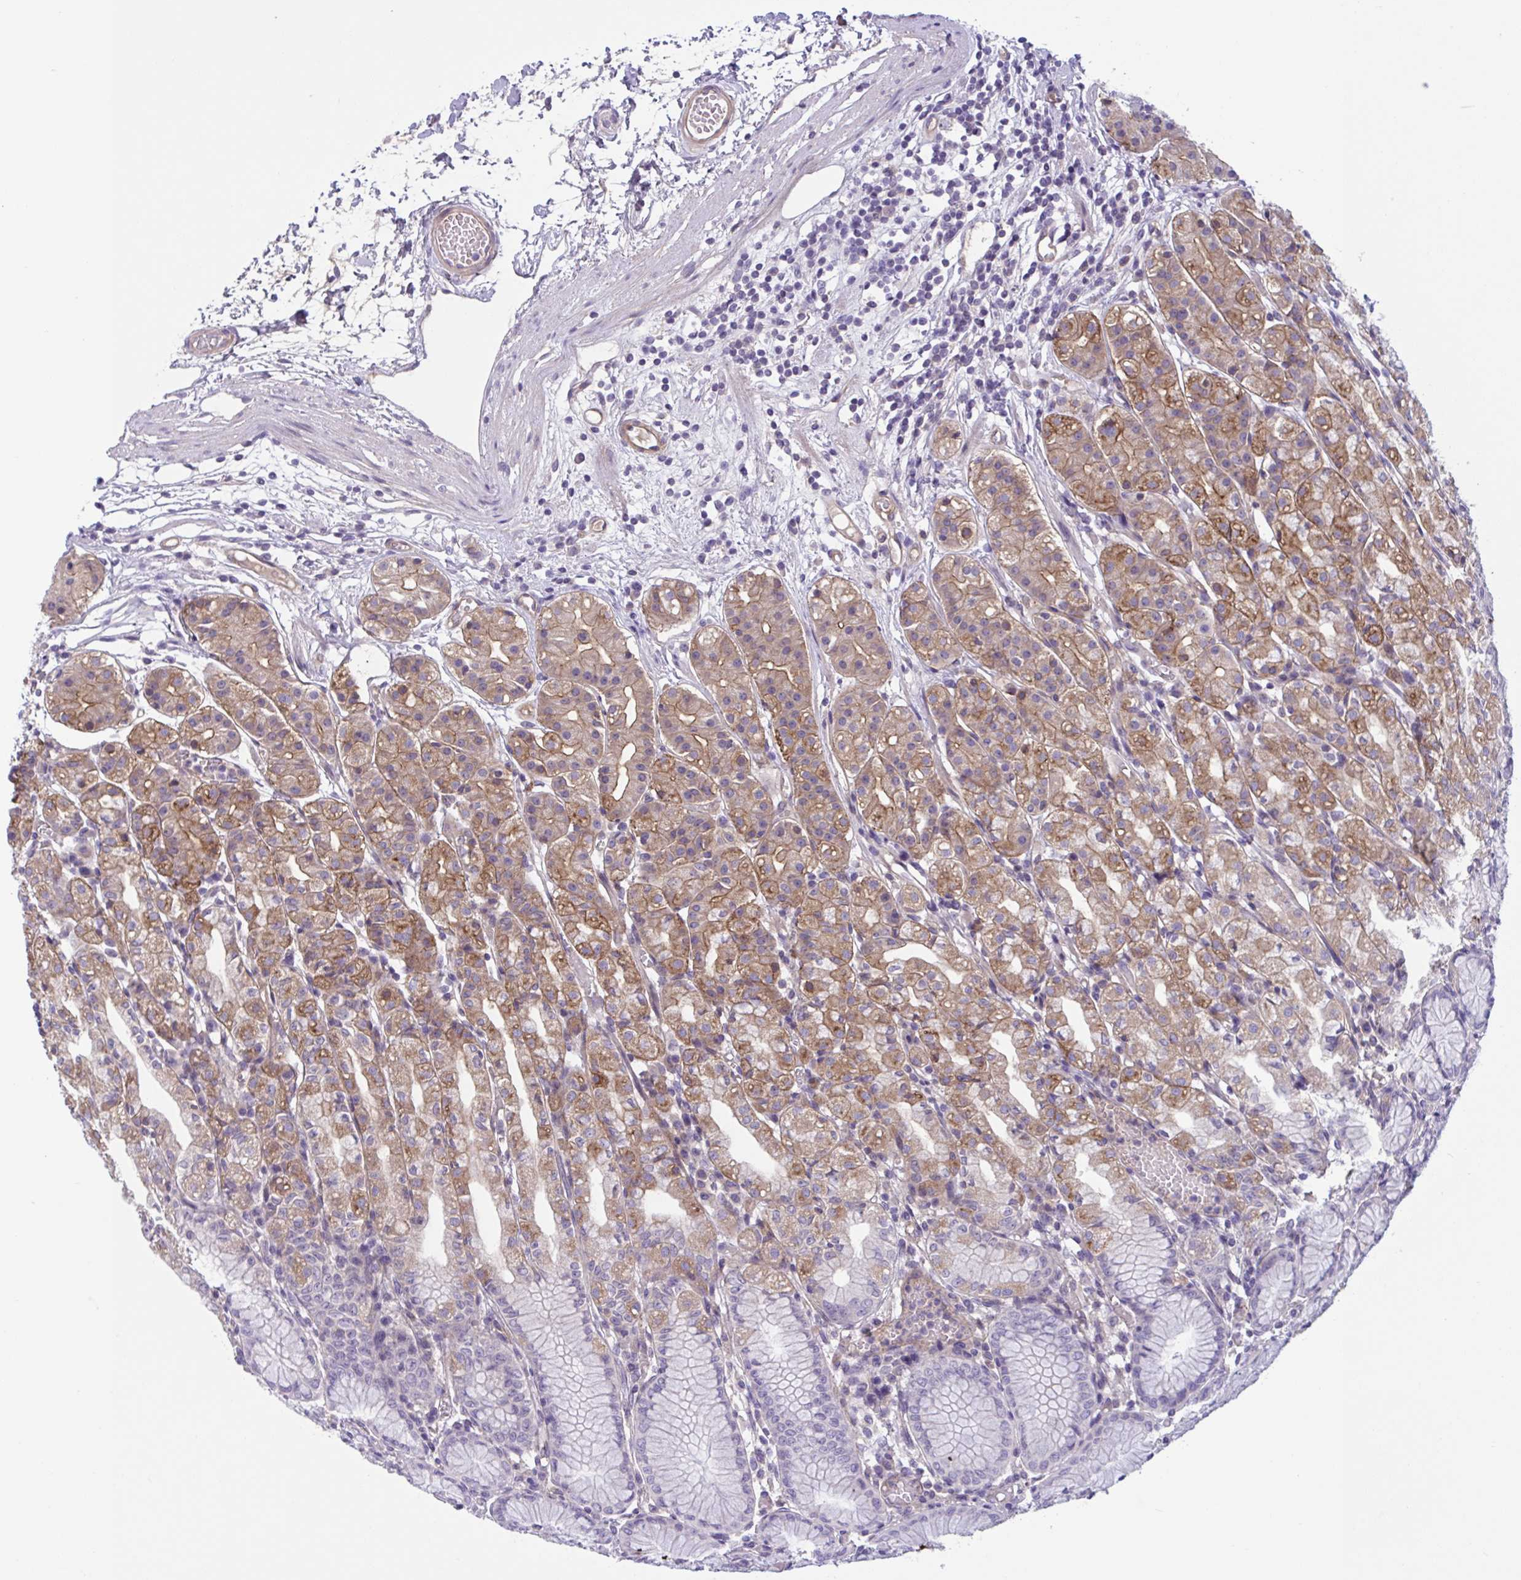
{"staining": {"intensity": "strong", "quantity": "25%-75%", "location": "cytoplasmic/membranous"}, "tissue": "stomach", "cell_type": "Glandular cells", "image_type": "normal", "snomed": [{"axis": "morphology", "description": "Normal tissue, NOS"}, {"axis": "topography", "description": "Stomach"}], "caption": "IHC histopathology image of unremarkable stomach: human stomach stained using IHC displays high levels of strong protein expression localized specifically in the cytoplasmic/membranous of glandular cells, appearing as a cytoplasmic/membranous brown color.", "gene": "TTC7B", "patient": {"sex": "female", "age": 57}}